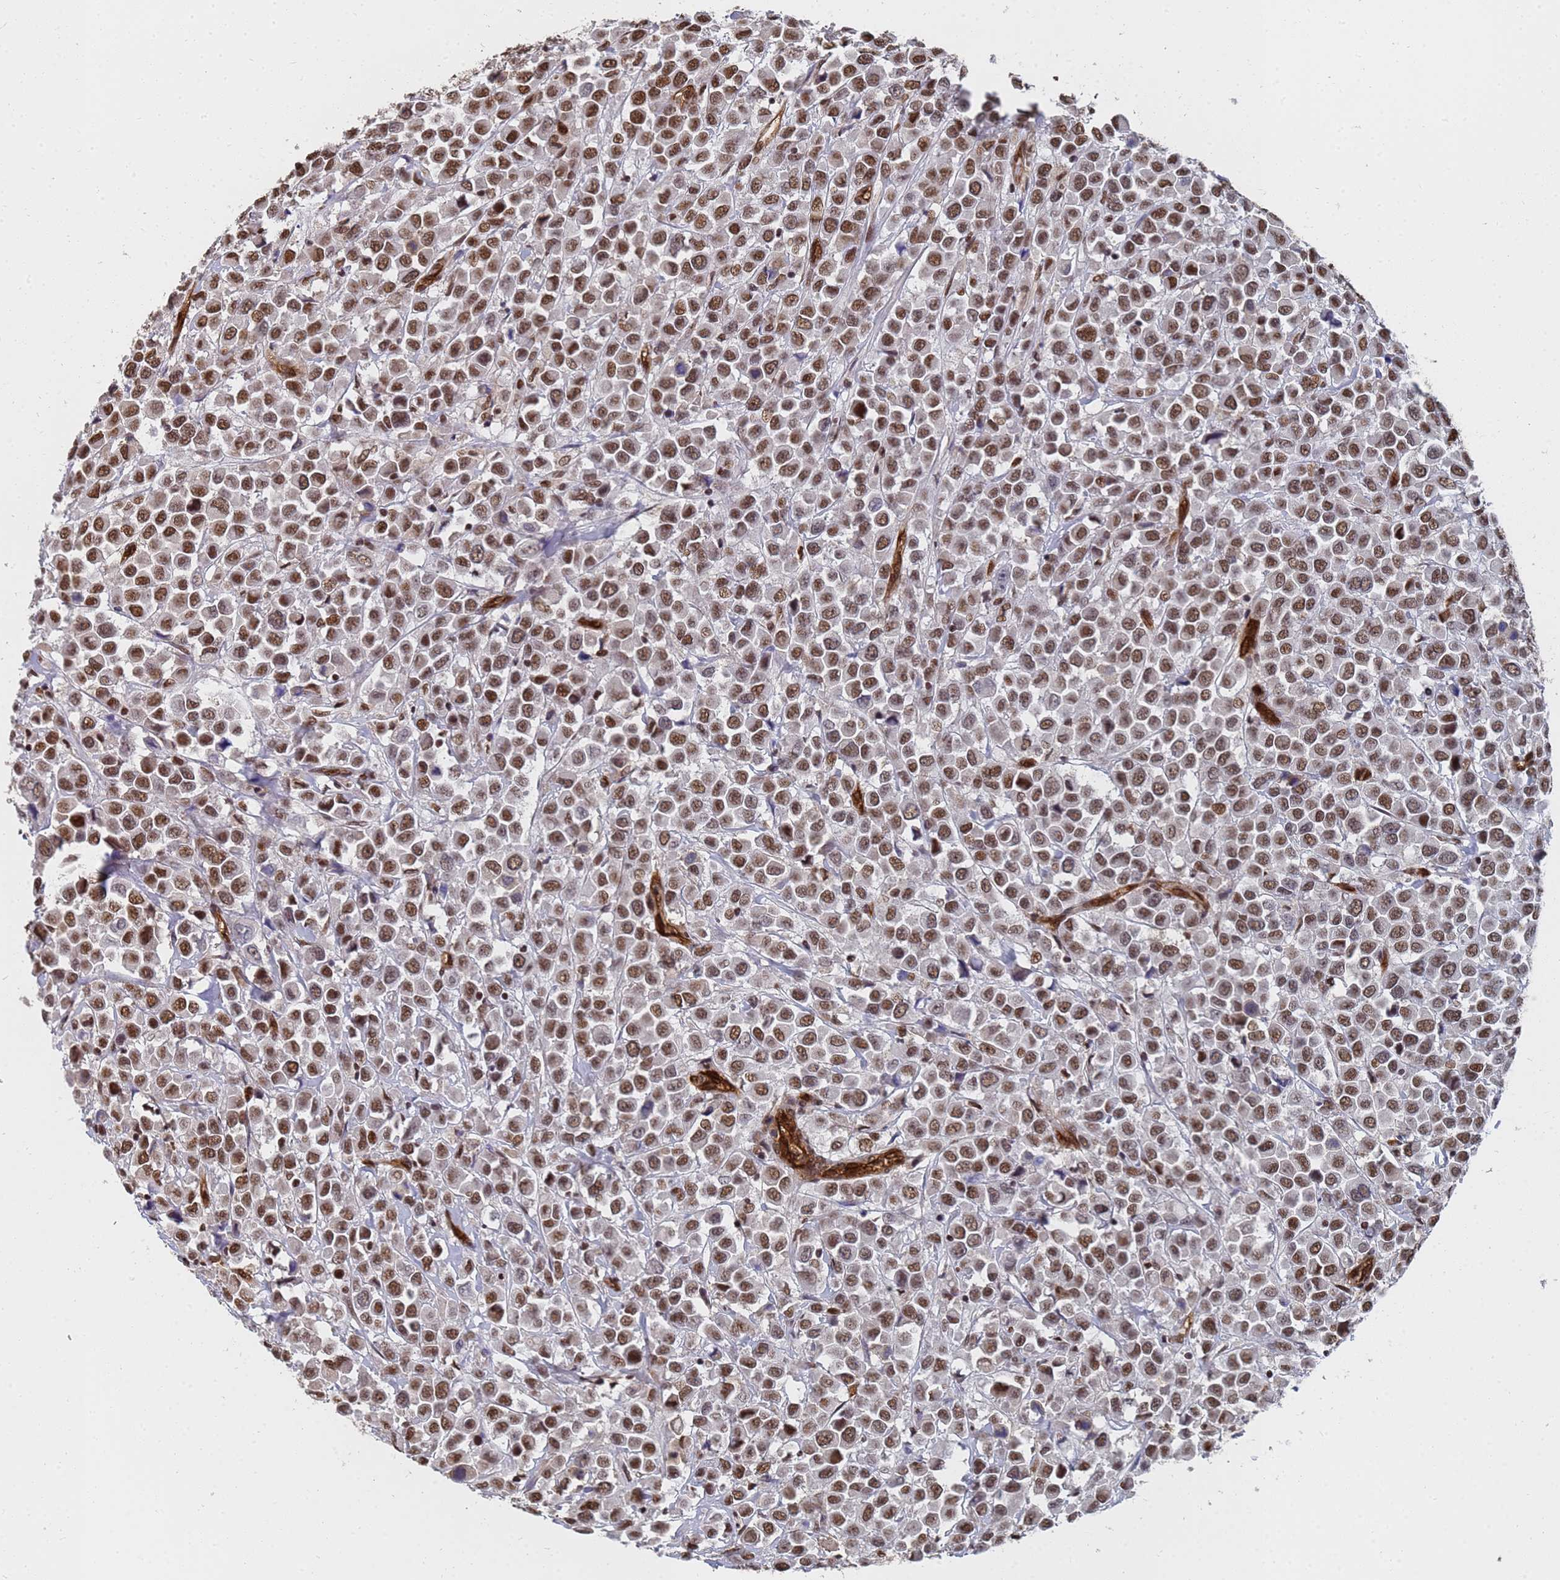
{"staining": {"intensity": "strong", "quantity": ">75%", "location": "nuclear"}, "tissue": "breast cancer", "cell_type": "Tumor cells", "image_type": "cancer", "snomed": [{"axis": "morphology", "description": "Duct carcinoma"}, {"axis": "topography", "description": "Breast"}], "caption": "This image demonstrates immunohistochemistry (IHC) staining of human breast cancer (infiltrating ductal carcinoma), with high strong nuclear expression in approximately >75% of tumor cells.", "gene": "RAVER2", "patient": {"sex": "female", "age": 61}}